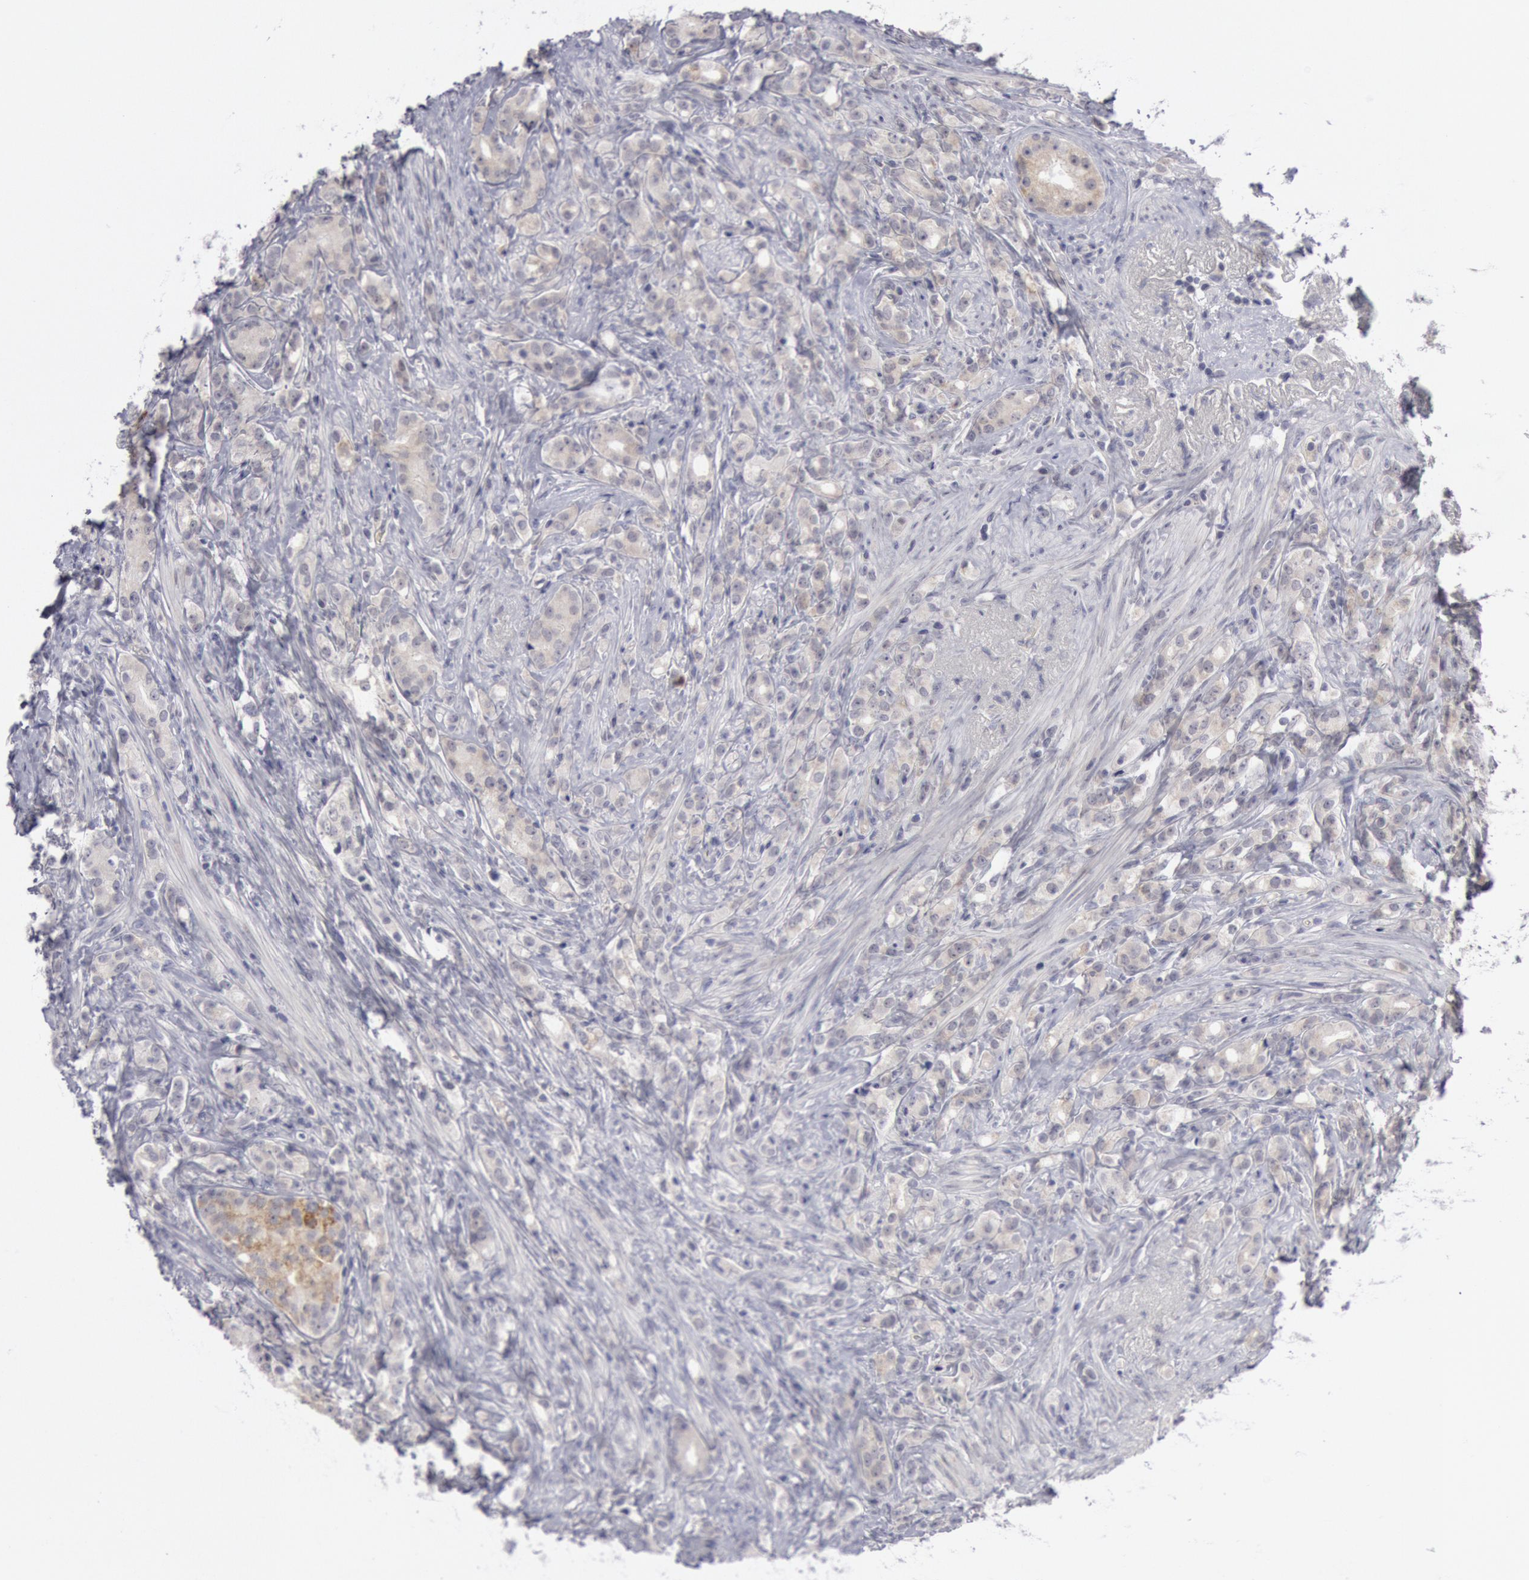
{"staining": {"intensity": "weak", "quantity": ">75%", "location": "cytoplasmic/membranous"}, "tissue": "prostate cancer", "cell_type": "Tumor cells", "image_type": "cancer", "snomed": [{"axis": "morphology", "description": "Adenocarcinoma, Medium grade"}, {"axis": "topography", "description": "Prostate"}], "caption": "Protein staining by immunohistochemistry reveals weak cytoplasmic/membranous expression in about >75% of tumor cells in prostate cancer.", "gene": "JOSD1", "patient": {"sex": "male", "age": 59}}